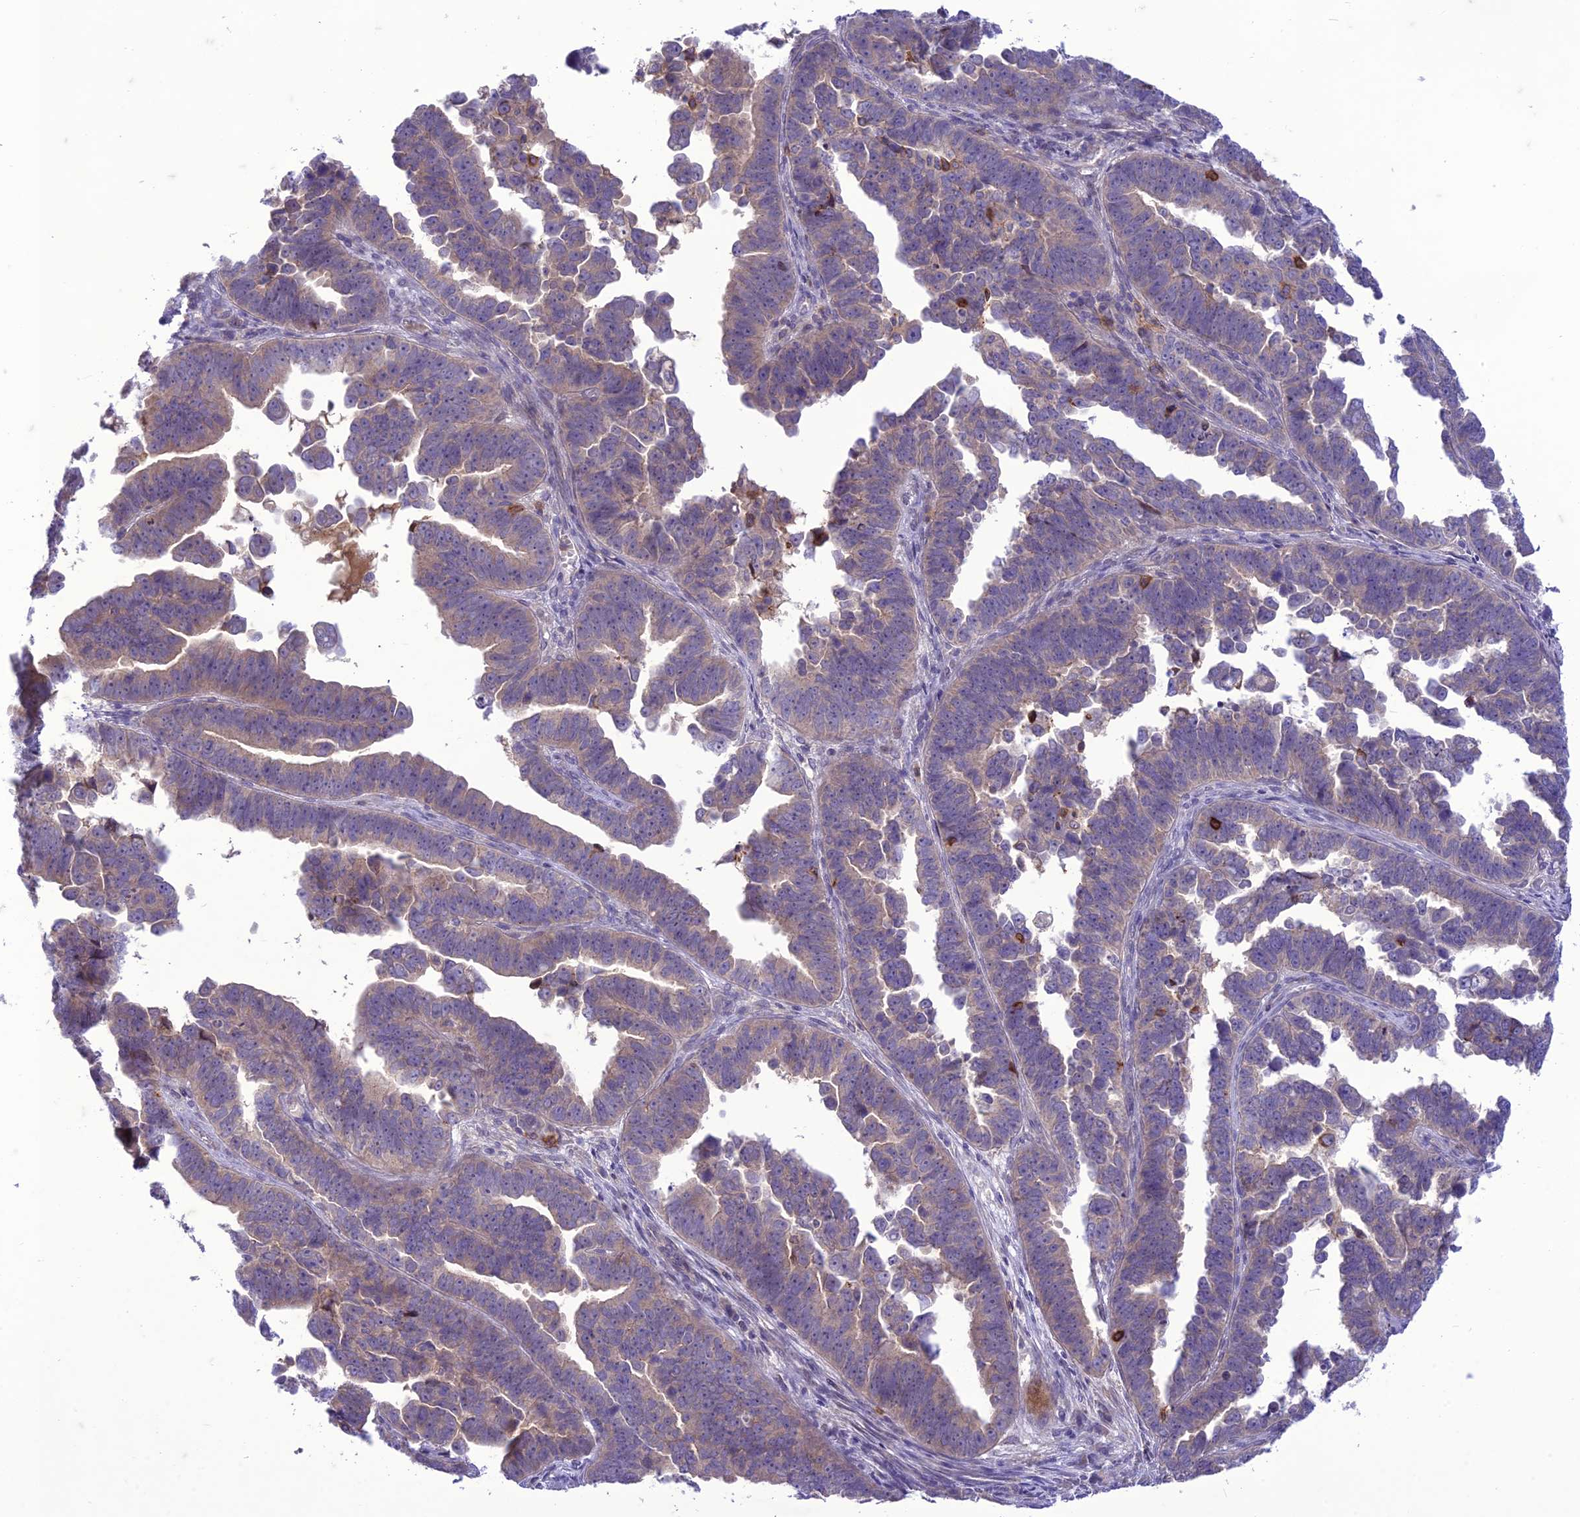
{"staining": {"intensity": "negative", "quantity": "none", "location": "none"}, "tissue": "endometrial cancer", "cell_type": "Tumor cells", "image_type": "cancer", "snomed": [{"axis": "morphology", "description": "Adenocarcinoma, NOS"}, {"axis": "topography", "description": "Endometrium"}], "caption": "DAB immunohistochemical staining of adenocarcinoma (endometrial) demonstrates no significant staining in tumor cells. (DAB immunohistochemistry (IHC), high magnification).", "gene": "ITGAE", "patient": {"sex": "female", "age": 75}}